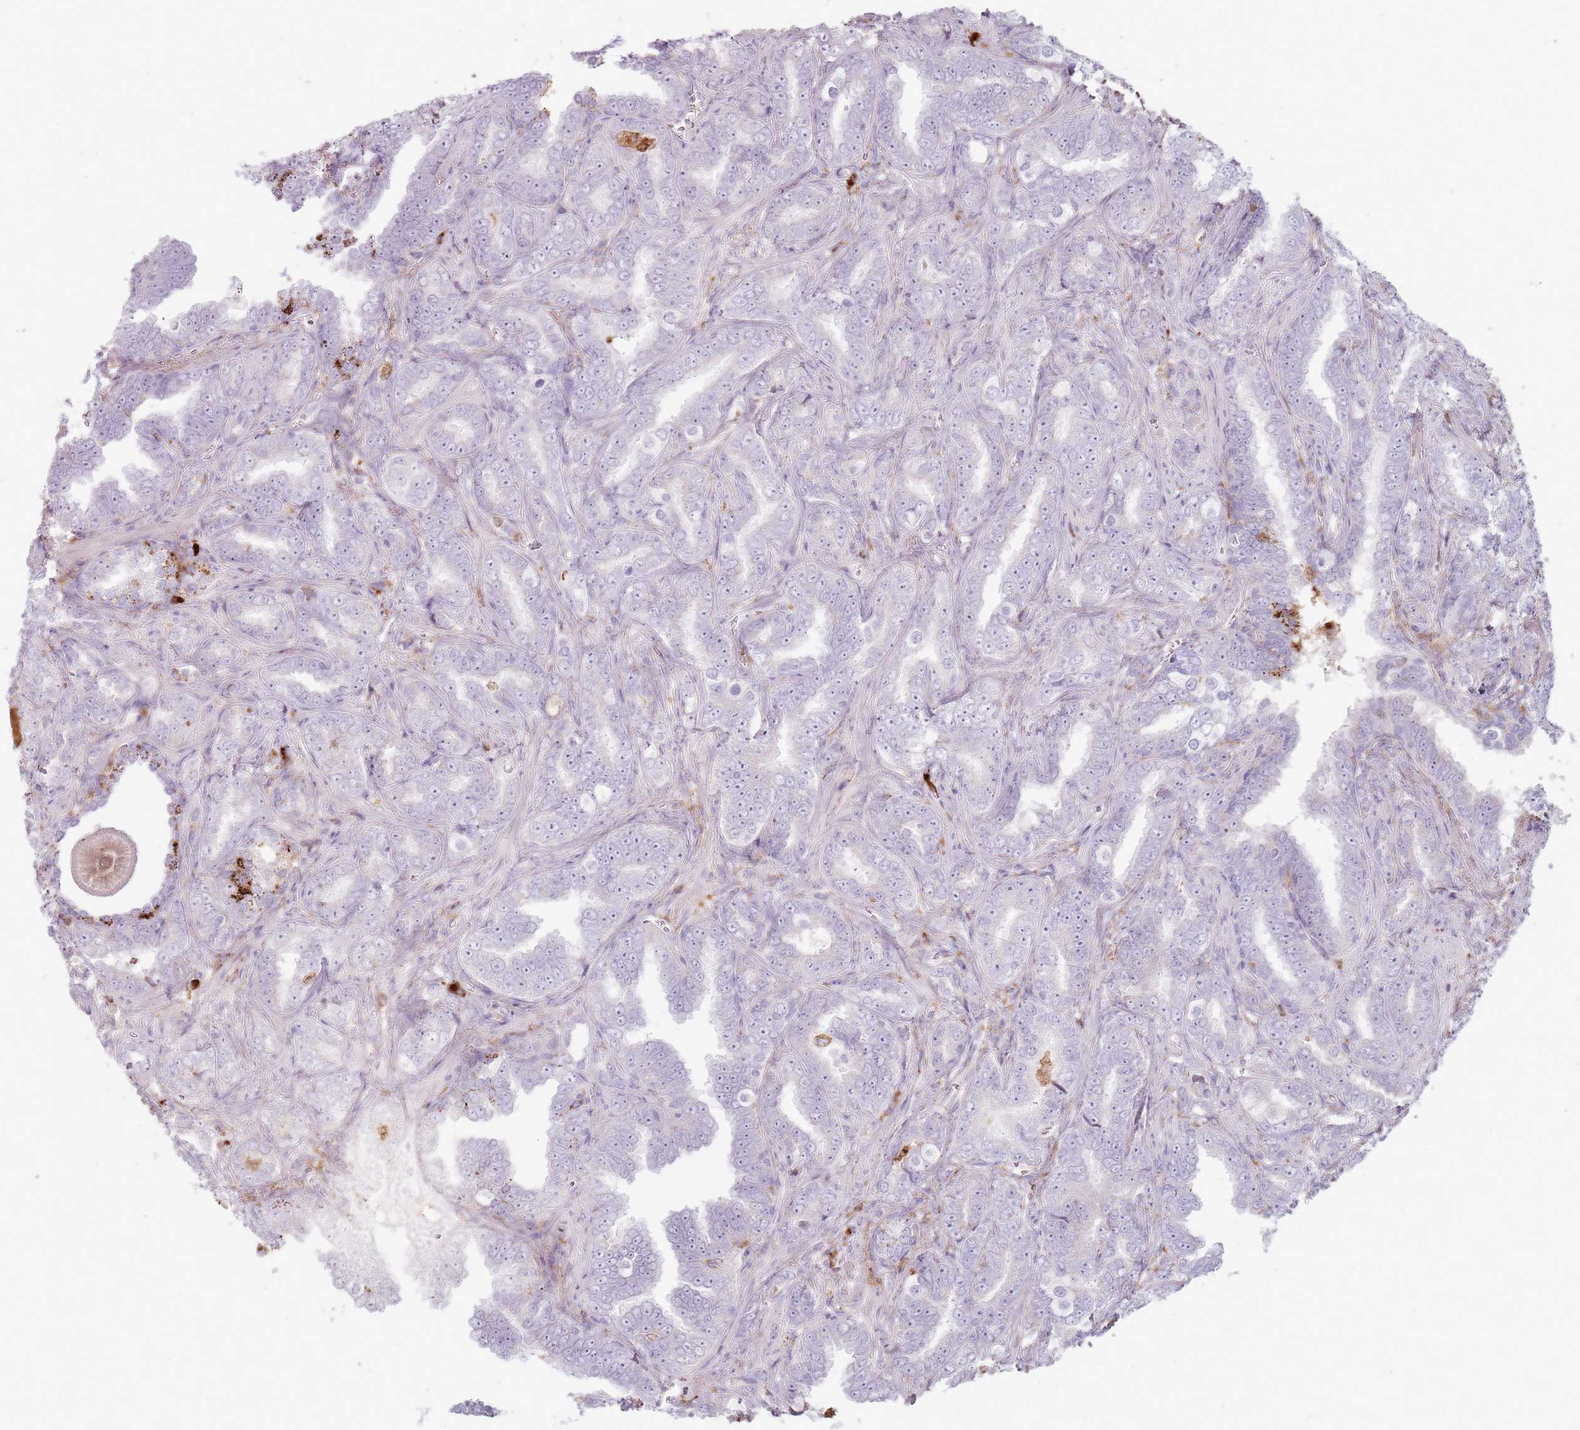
{"staining": {"intensity": "negative", "quantity": "none", "location": "none"}, "tissue": "prostate cancer", "cell_type": "Tumor cells", "image_type": "cancer", "snomed": [{"axis": "morphology", "description": "Adenocarcinoma, High grade"}, {"axis": "topography", "description": "Prostate"}], "caption": "Protein analysis of prostate cancer demonstrates no significant staining in tumor cells.", "gene": "COLGALT1", "patient": {"sex": "male", "age": 67}}